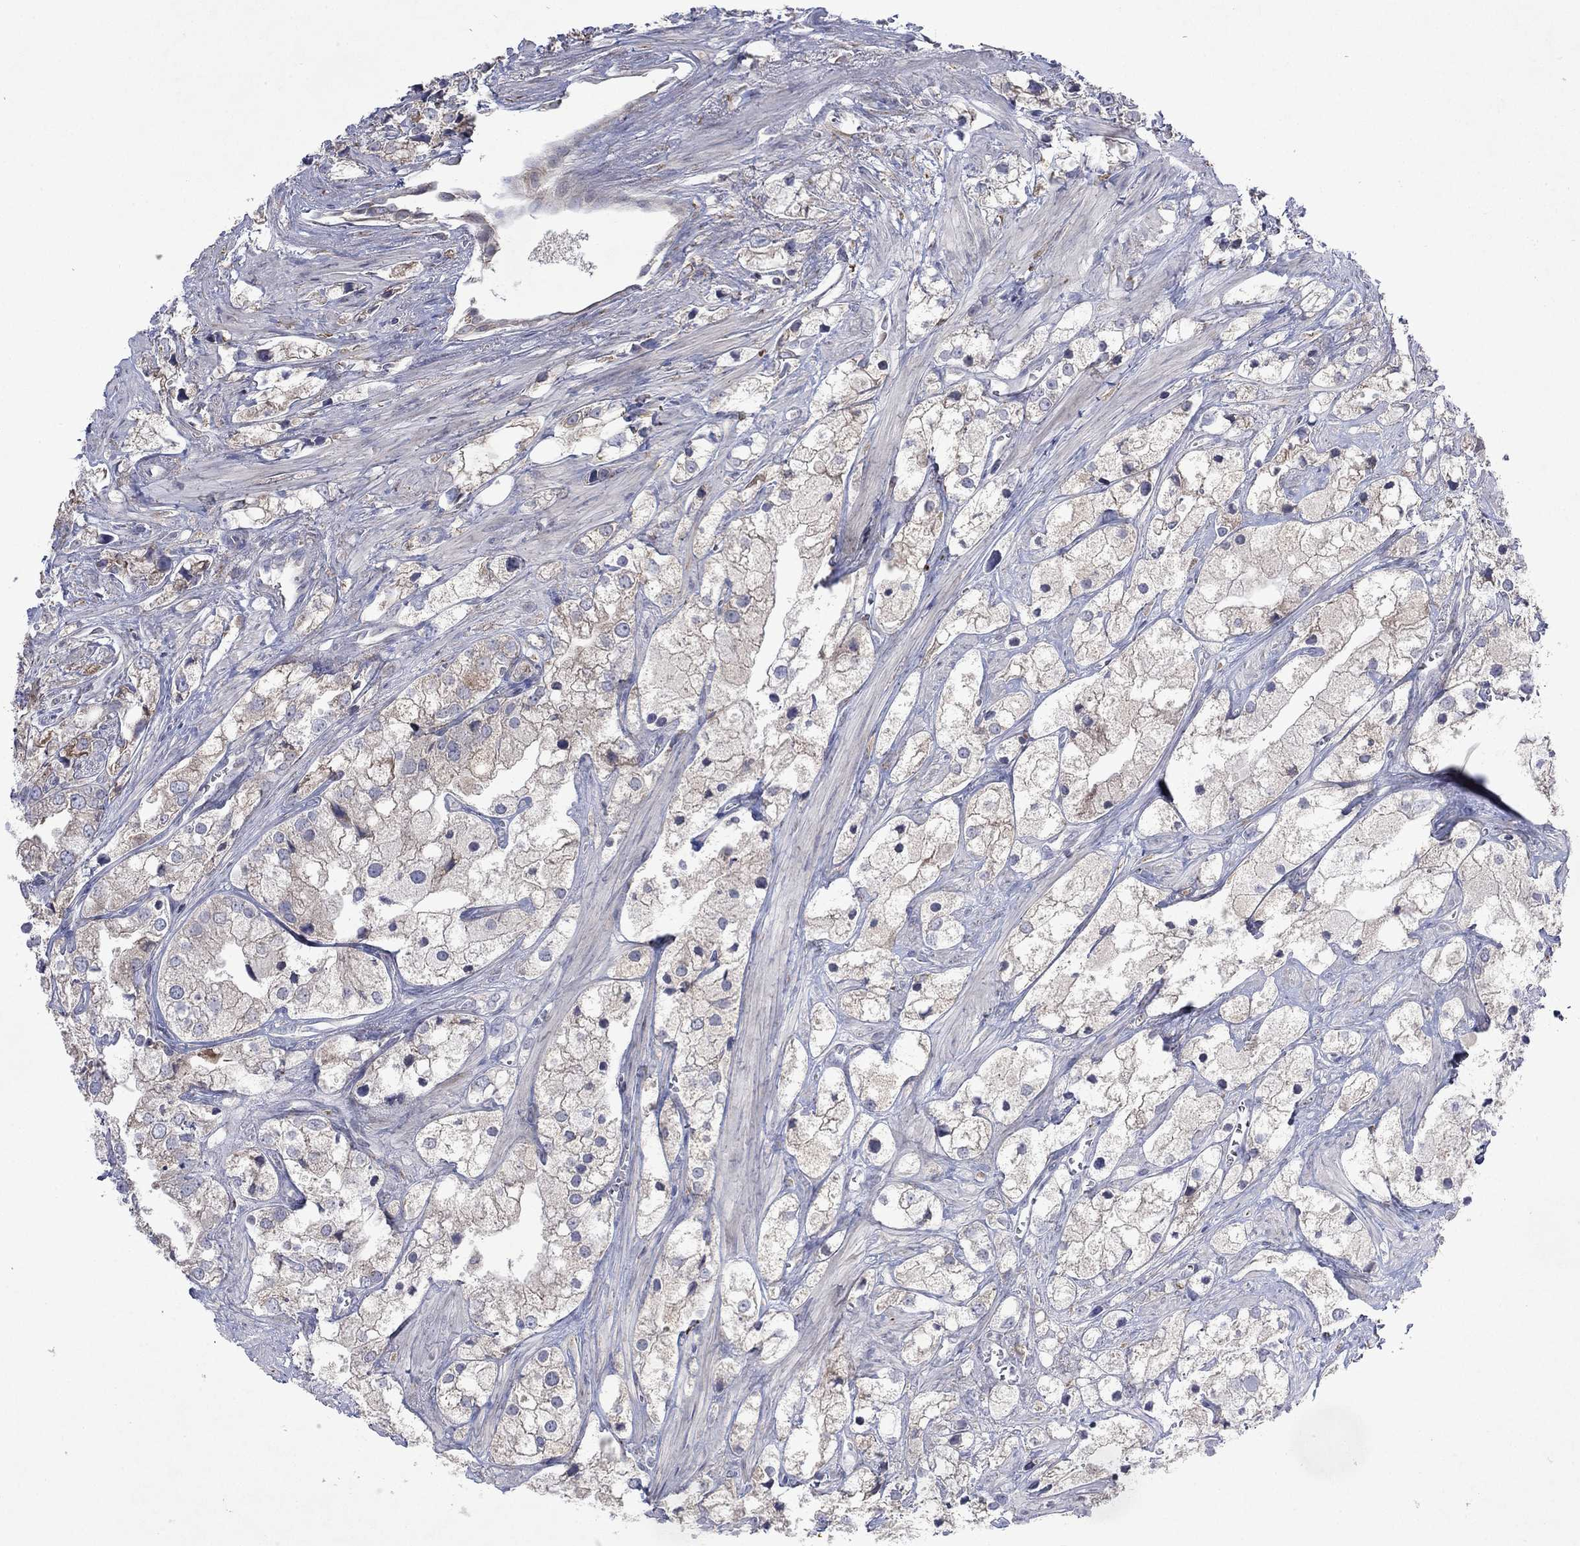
{"staining": {"intensity": "negative", "quantity": "none", "location": "none"}, "tissue": "prostate cancer", "cell_type": "Tumor cells", "image_type": "cancer", "snomed": [{"axis": "morphology", "description": "Adenocarcinoma, NOS"}, {"axis": "topography", "description": "Prostate and seminal vesicle, NOS"}, {"axis": "topography", "description": "Prostate"}], "caption": "Image shows no significant protein positivity in tumor cells of prostate adenocarcinoma. Nuclei are stained in blue.", "gene": "TMEM97", "patient": {"sex": "male", "age": 79}}